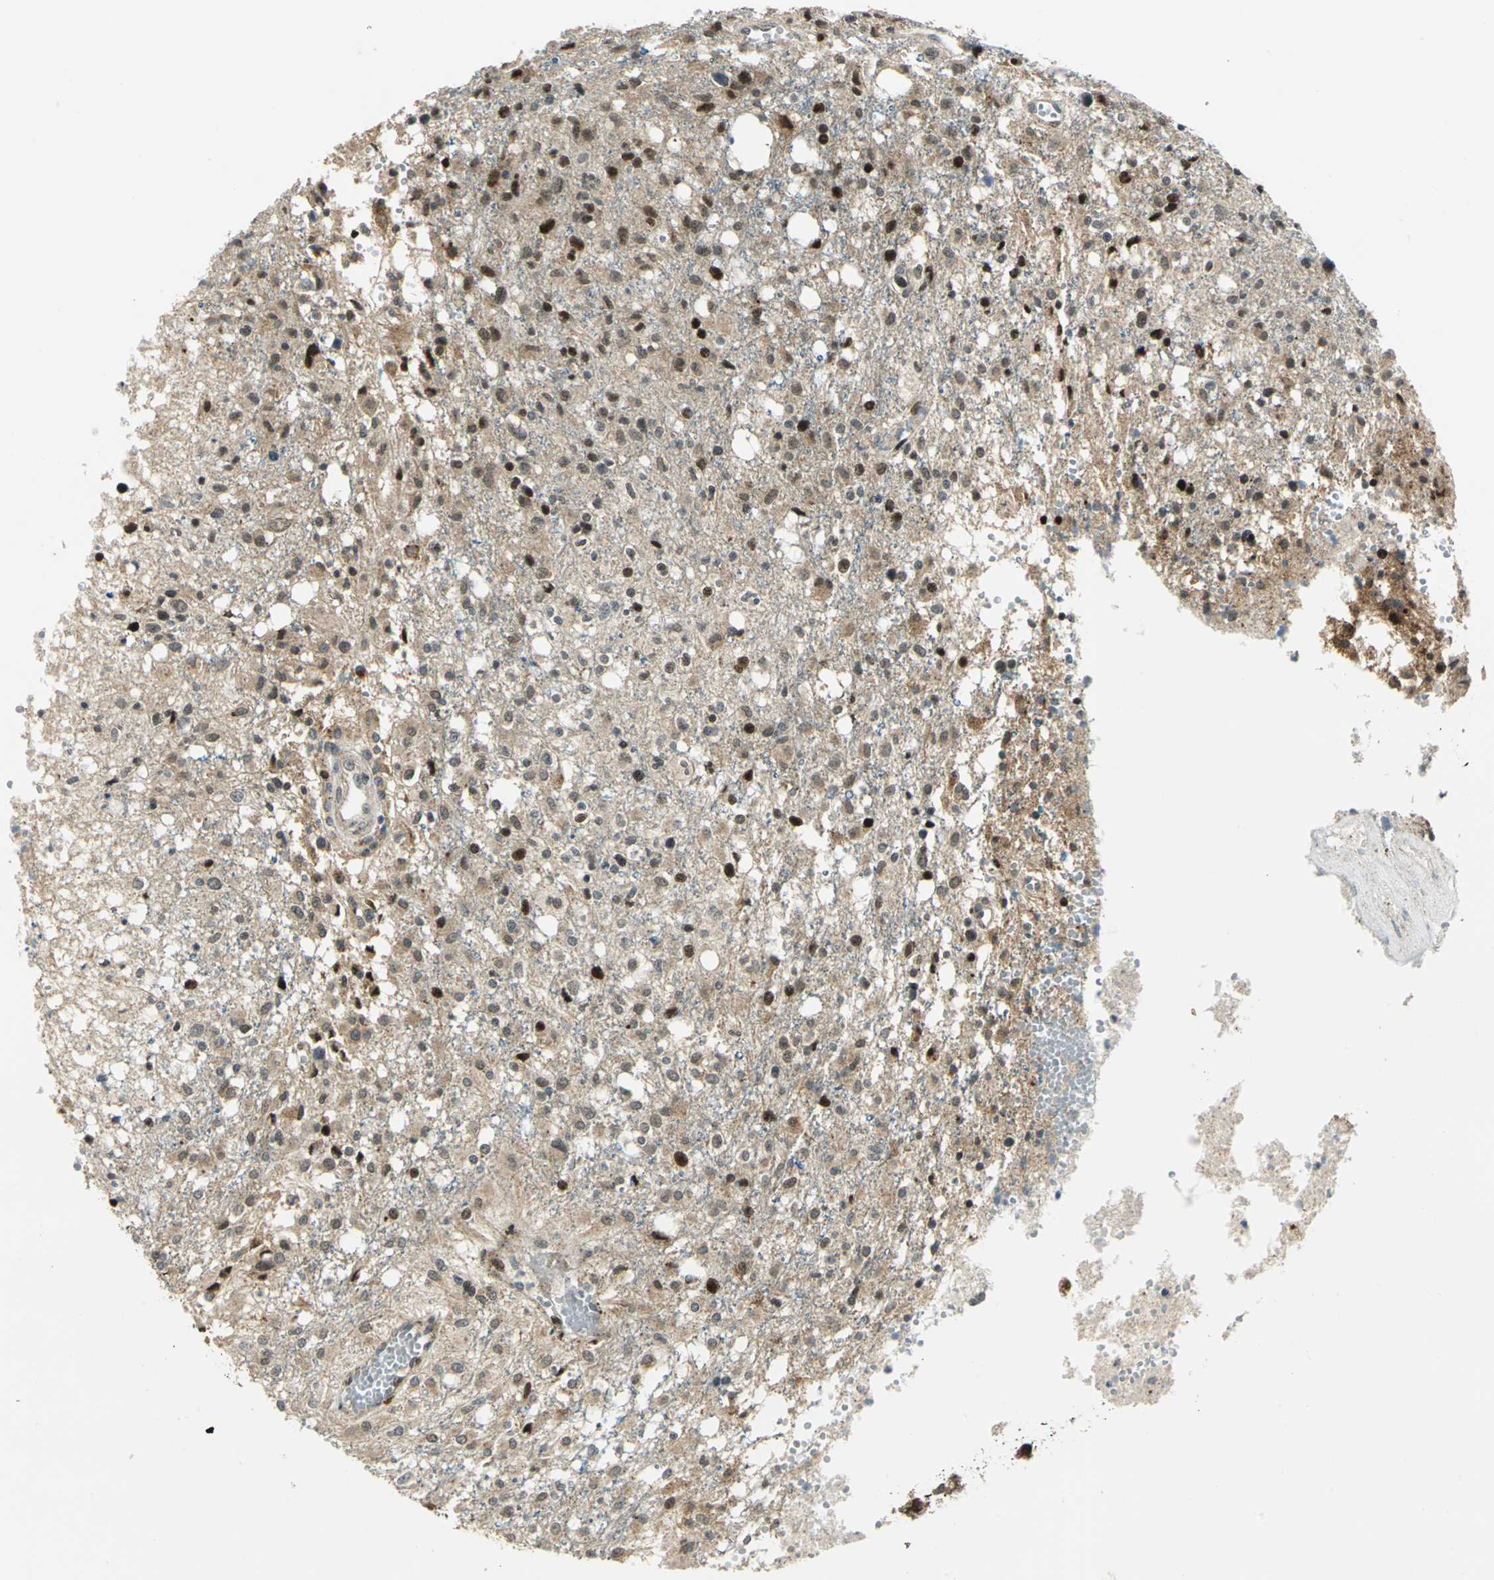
{"staining": {"intensity": "strong", "quantity": ">75%", "location": "cytoplasmic/membranous,nuclear"}, "tissue": "glioma", "cell_type": "Tumor cells", "image_type": "cancer", "snomed": [{"axis": "morphology", "description": "Glioma, malignant, High grade"}, {"axis": "topography", "description": "Cerebral cortex"}], "caption": "Tumor cells demonstrate strong cytoplasmic/membranous and nuclear staining in approximately >75% of cells in malignant high-grade glioma. The protein of interest is stained brown, and the nuclei are stained in blue (DAB IHC with brightfield microscopy, high magnification).", "gene": "ATP6V1A", "patient": {"sex": "male", "age": 76}}